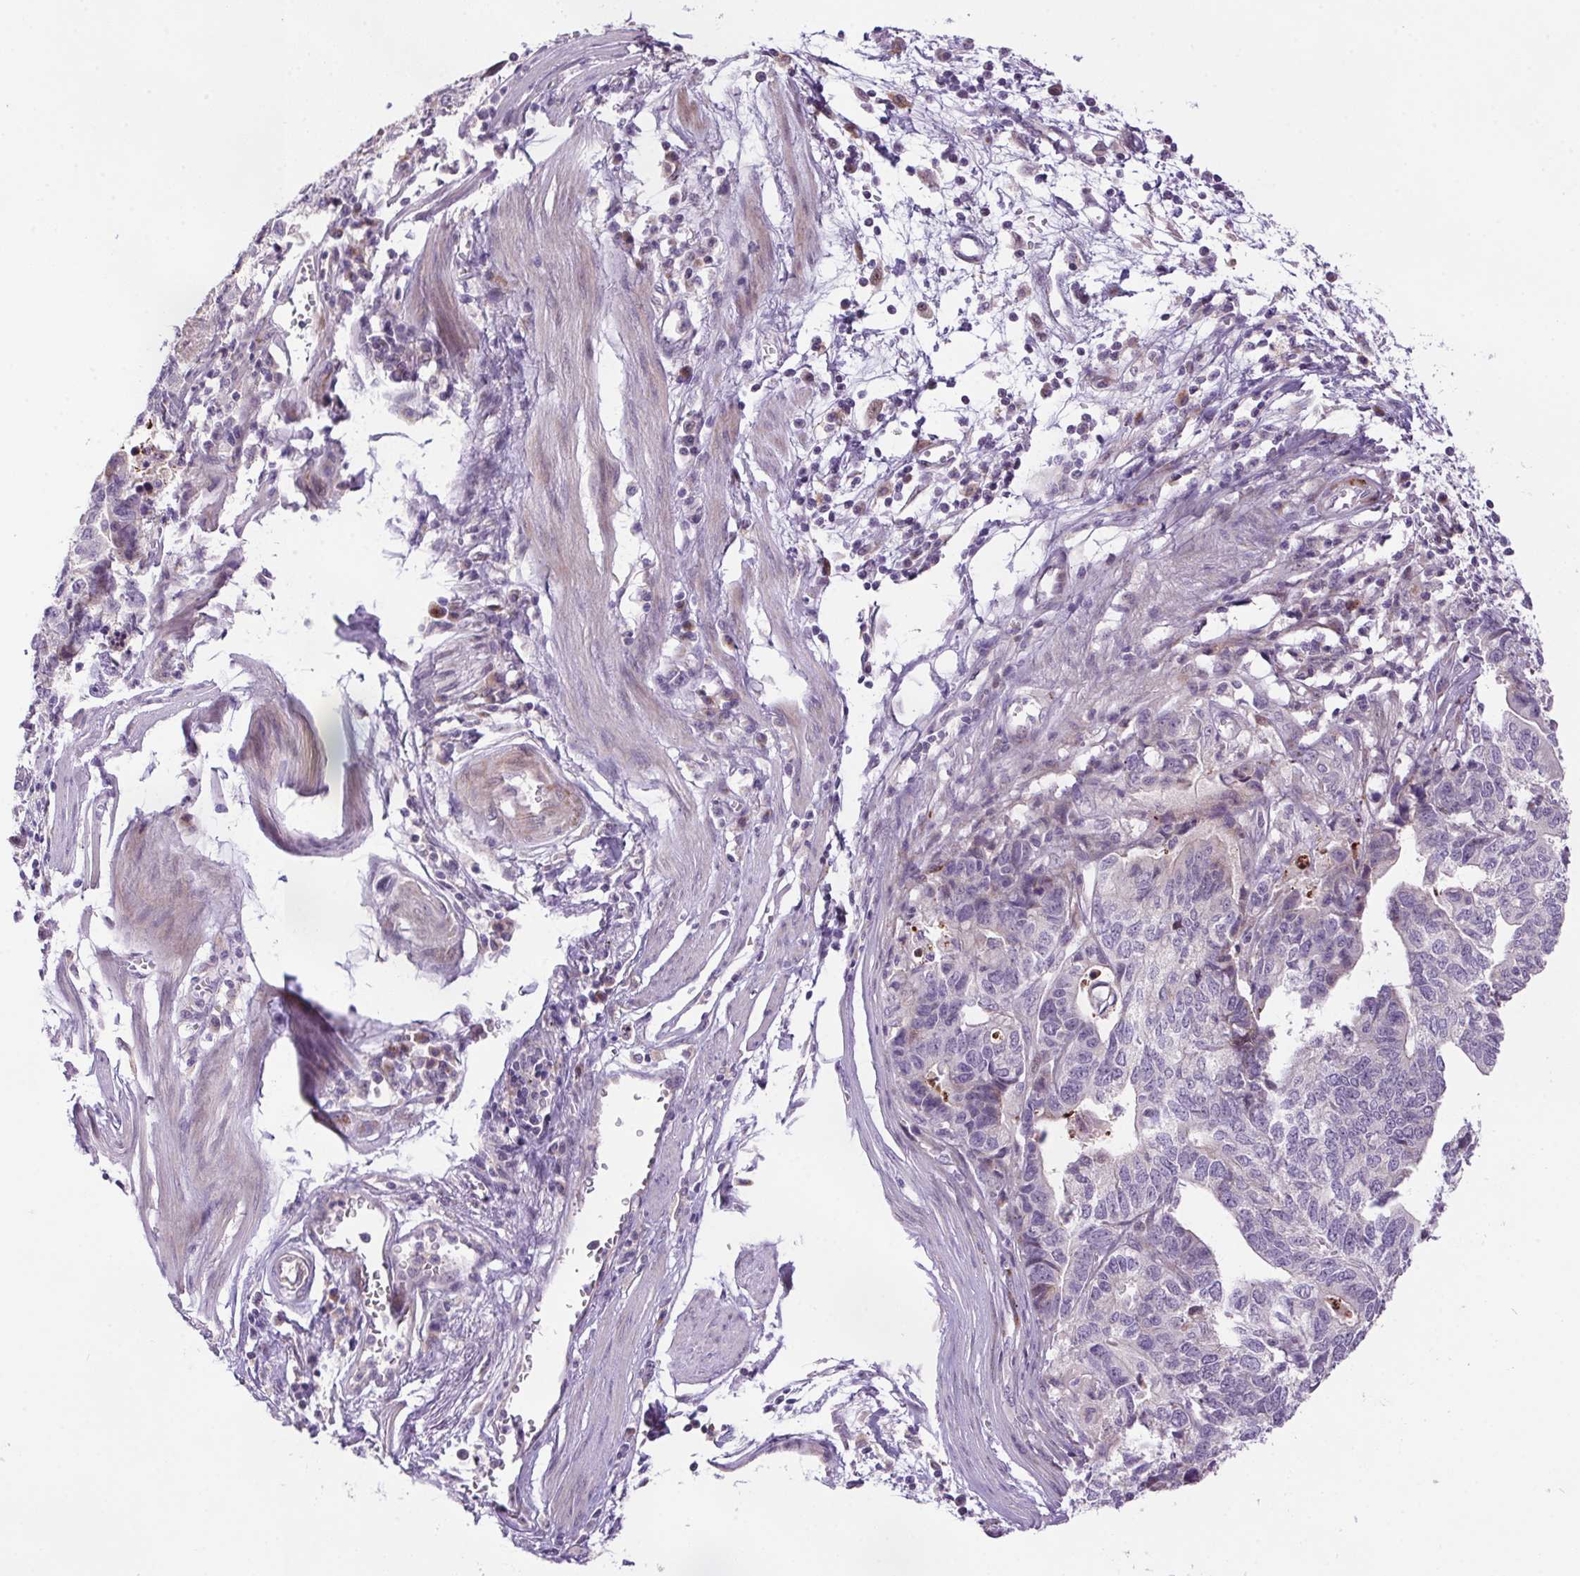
{"staining": {"intensity": "negative", "quantity": "none", "location": "none"}, "tissue": "stomach cancer", "cell_type": "Tumor cells", "image_type": "cancer", "snomed": [{"axis": "morphology", "description": "Adenocarcinoma, NOS"}, {"axis": "topography", "description": "Stomach, upper"}], "caption": "Micrograph shows no significant protein positivity in tumor cells of stomach cancer (adenocarcinoma).", "gene": "LRRTM1", "patient": {"sex": "female", "age": 67}}